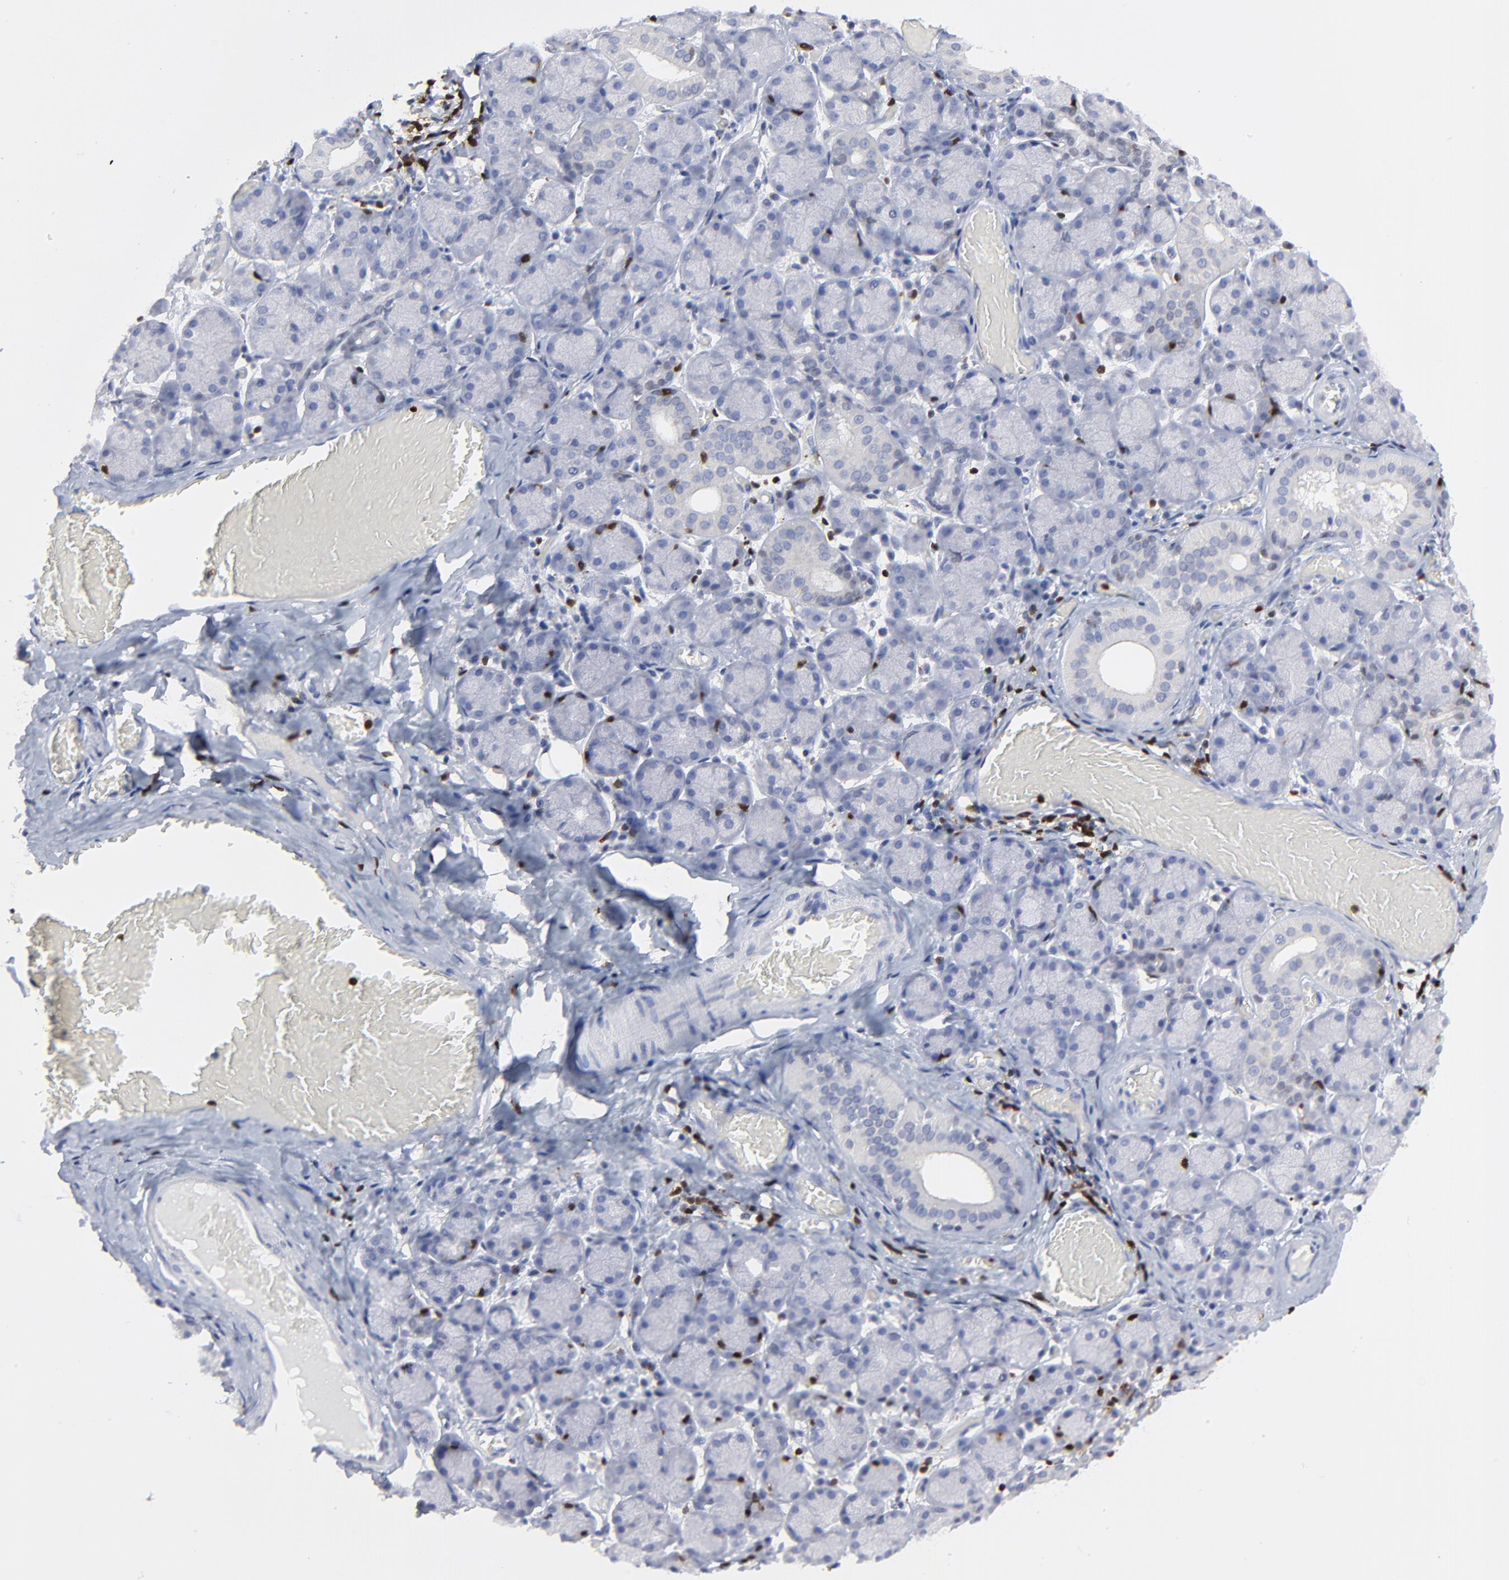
{"staining": {"intensity": "negative", "quantity": "none", "location": "none"}, "tissue": "salivary gland", "cell_type": "Glandular cells", "image_type": "normal", "snomed": [{"axis": "morphology", "description": "Normal tissue, NOS"}, {"axis": "topography", "description": "Salivary gland"}], "caption": "Immunohistochemical staining of normal salivary gland displays no significant positivity in glandular cells.", "gene": "ZAP70", "patient": {"sex": "female", "age": 24}}